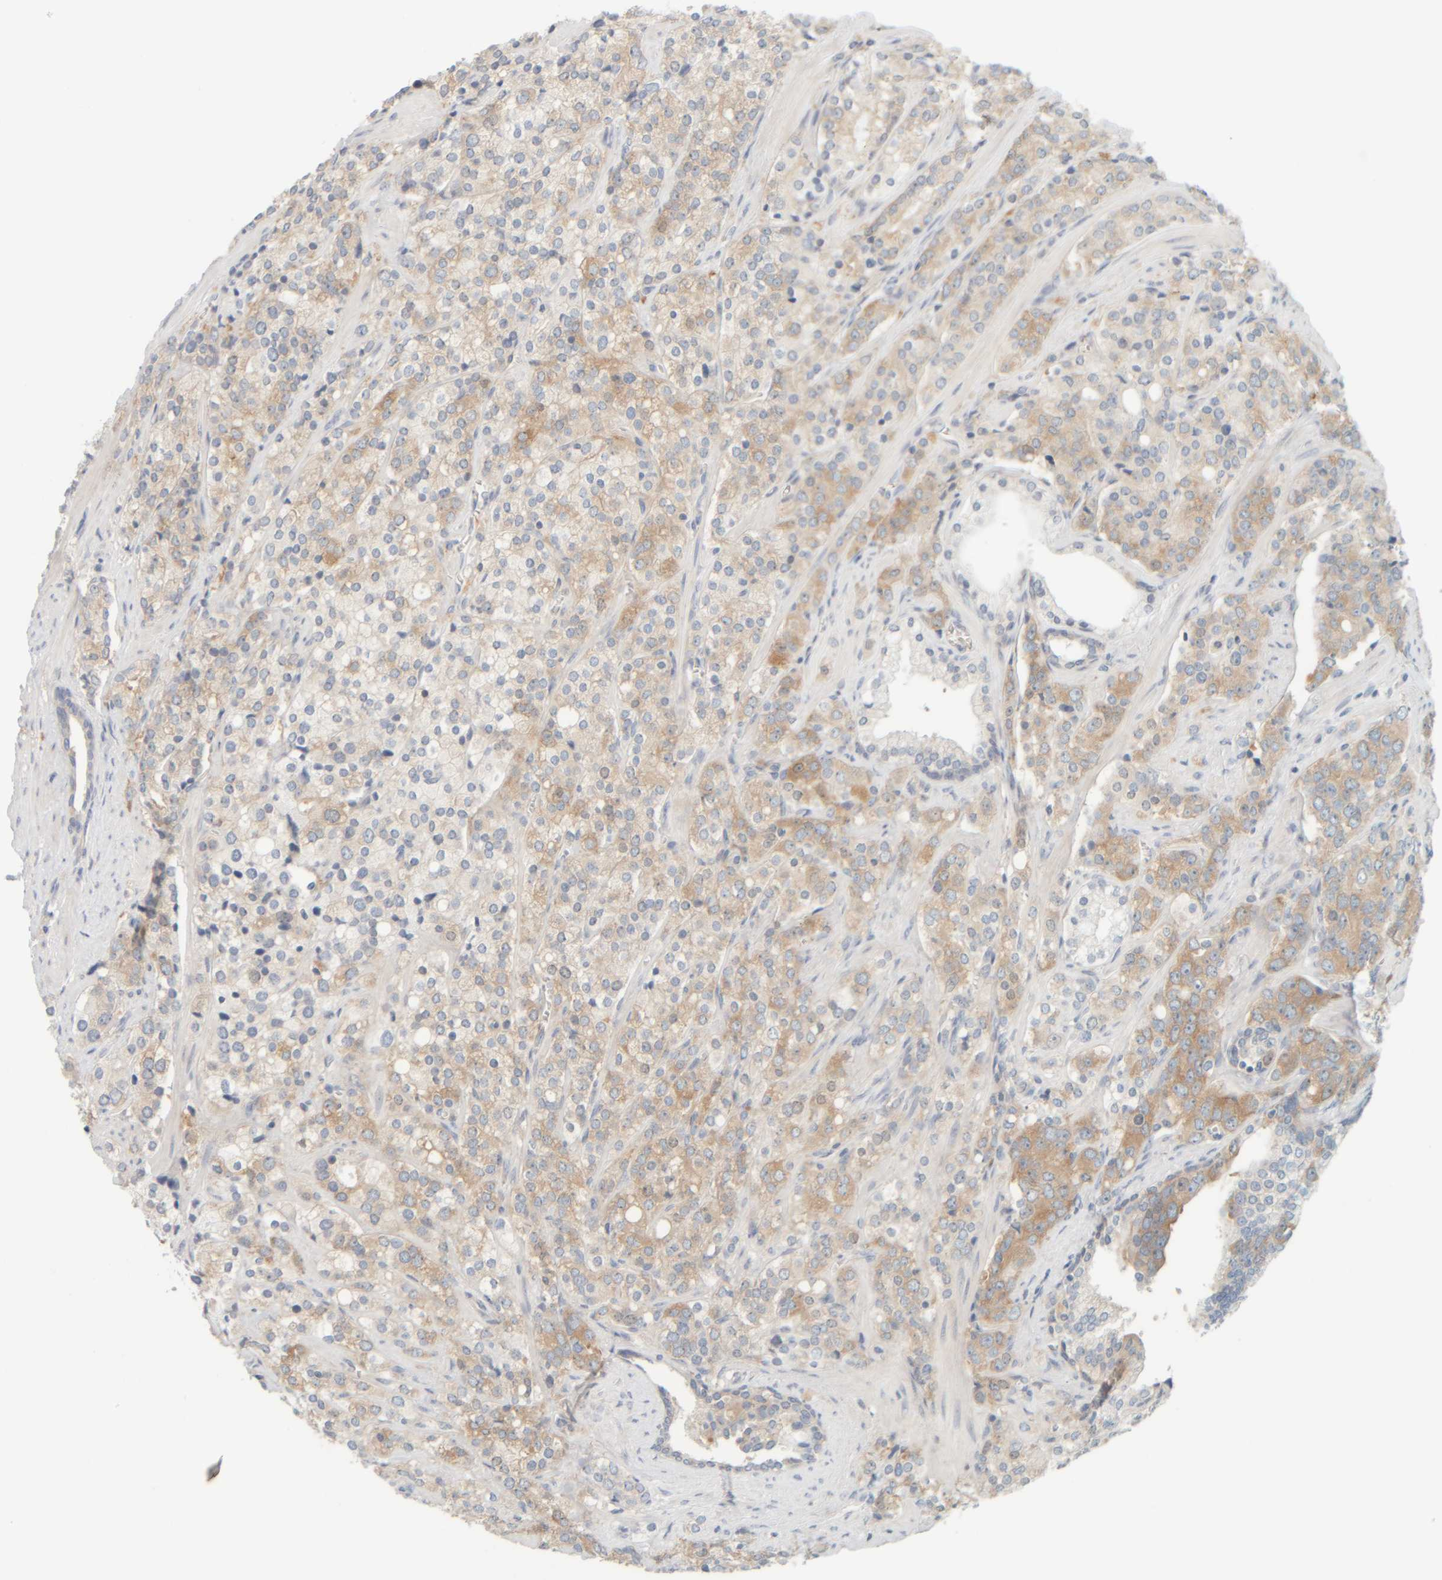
{"staining": {"intensity": "weak", "quantity": ">75%", "location": "cytoplasmic/membranous"}, "tissue": "prostate cancer", "cell_type": "Tumor cells", "image_type": "cancer", "snomed": [{"axis": "morphology", "description": "Adenocarcinoma, High grade"}, {"axis": "topography", "description": "Prostate"}], "caption": "Tumor cells exhibit weak cytoplasmic/membranous positivity in approximately >75% of cells in prostate cancer.", "gene": "PTGES3L-AARSD1", "patient": {"sex": "male", "age": 71}}